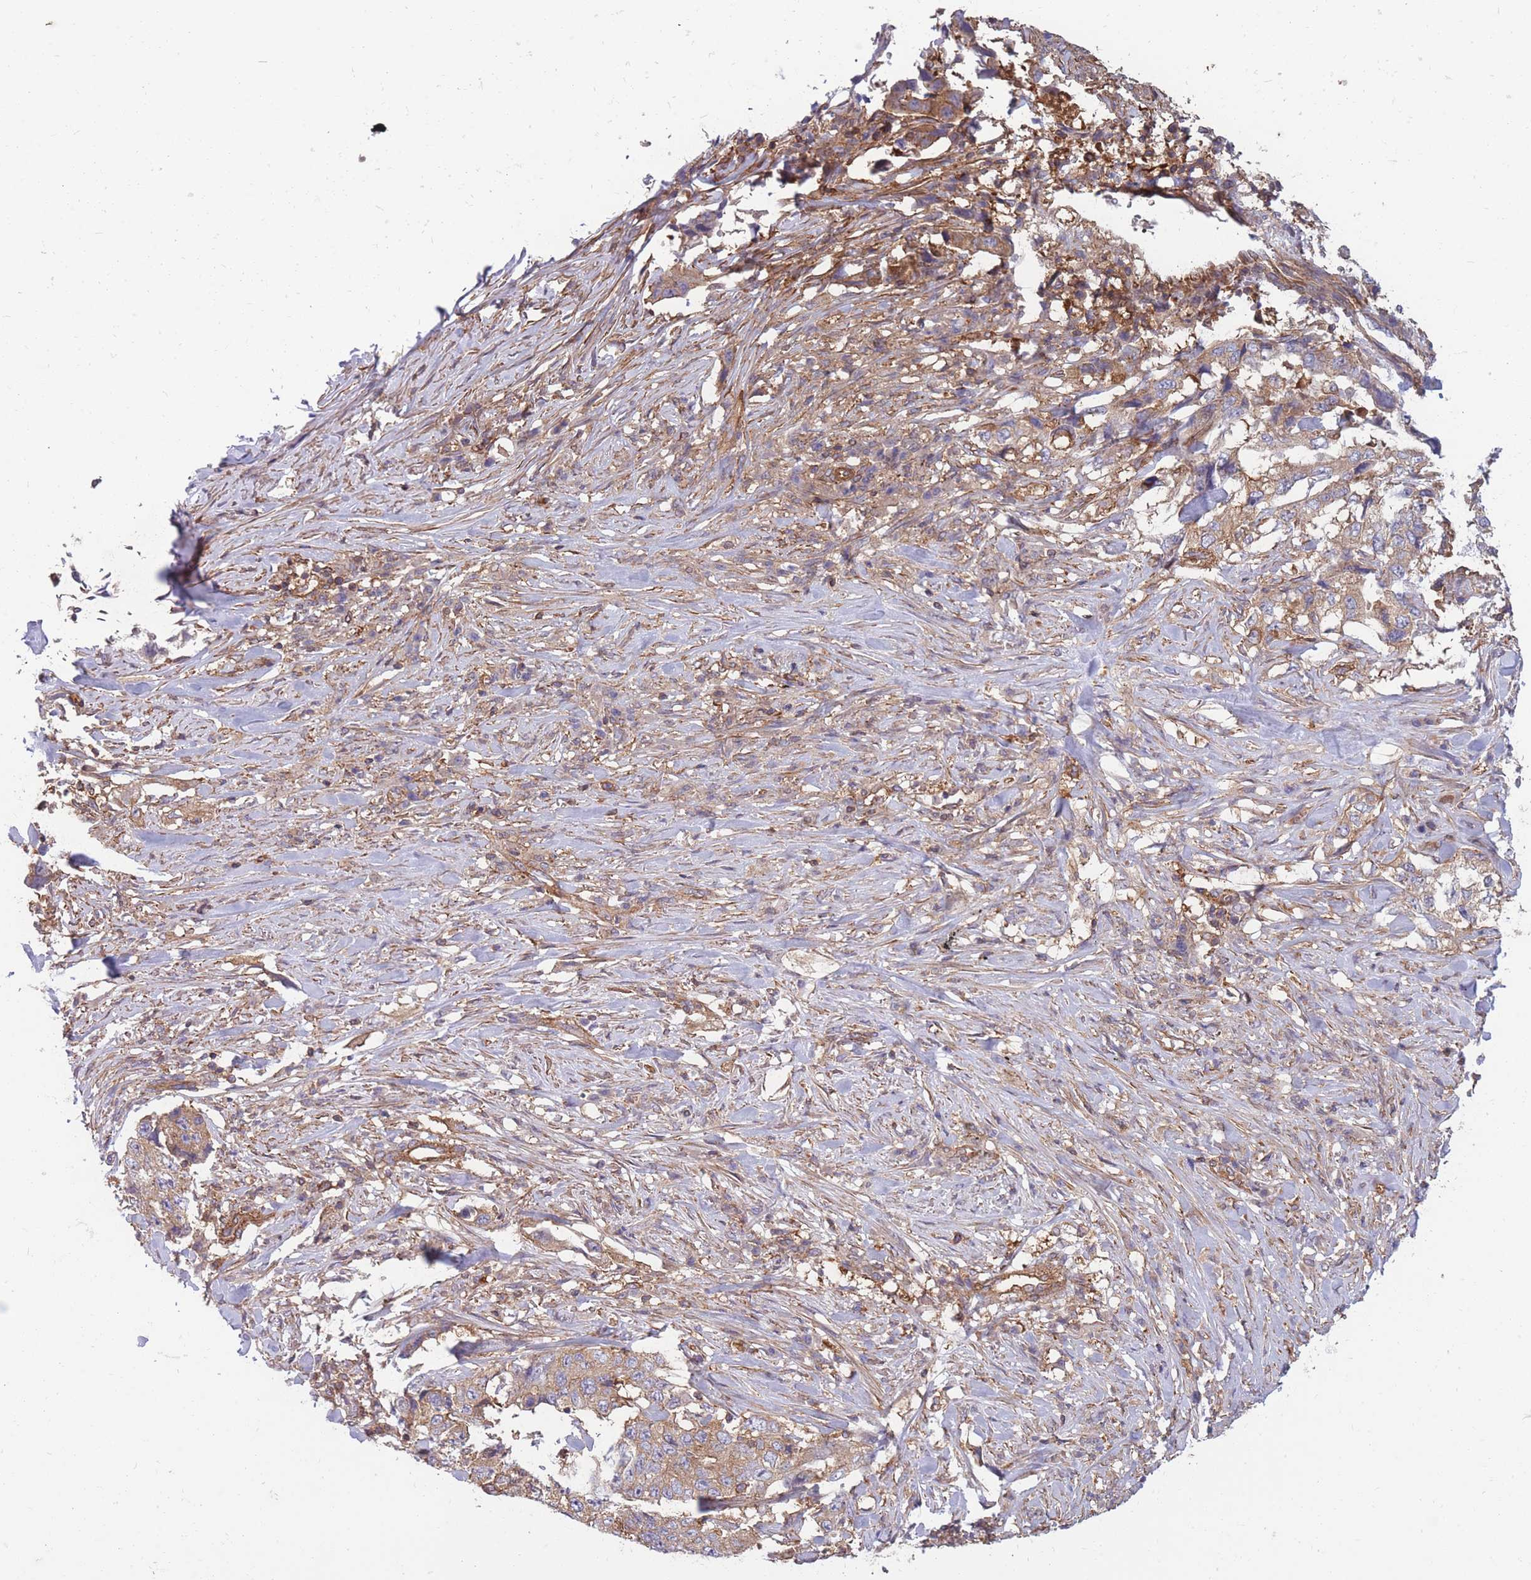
{"staining": {"intensity": "moderate", "quantity": ">75%", "location": "cytoplasmic/membranous"}, "tissue": "lung cancer", "cell_type": "Tumor cells", "image_type": "cancer", "snomed": [{"axis": "morphology", "description": "Adenocarcinoma, NOS"}, {"axis": "topography", "description": "Lung"}], "caption": "Immunohistochemical staining of human lung cancer shows medium levels of moderate cytoplasmic/membranous expression in about >75% of tumor cells. (DAB IHC with brightfield microscopy, high magnification).", "gene": "GGA1", "patient": {"sex": "female", "age": 51}}